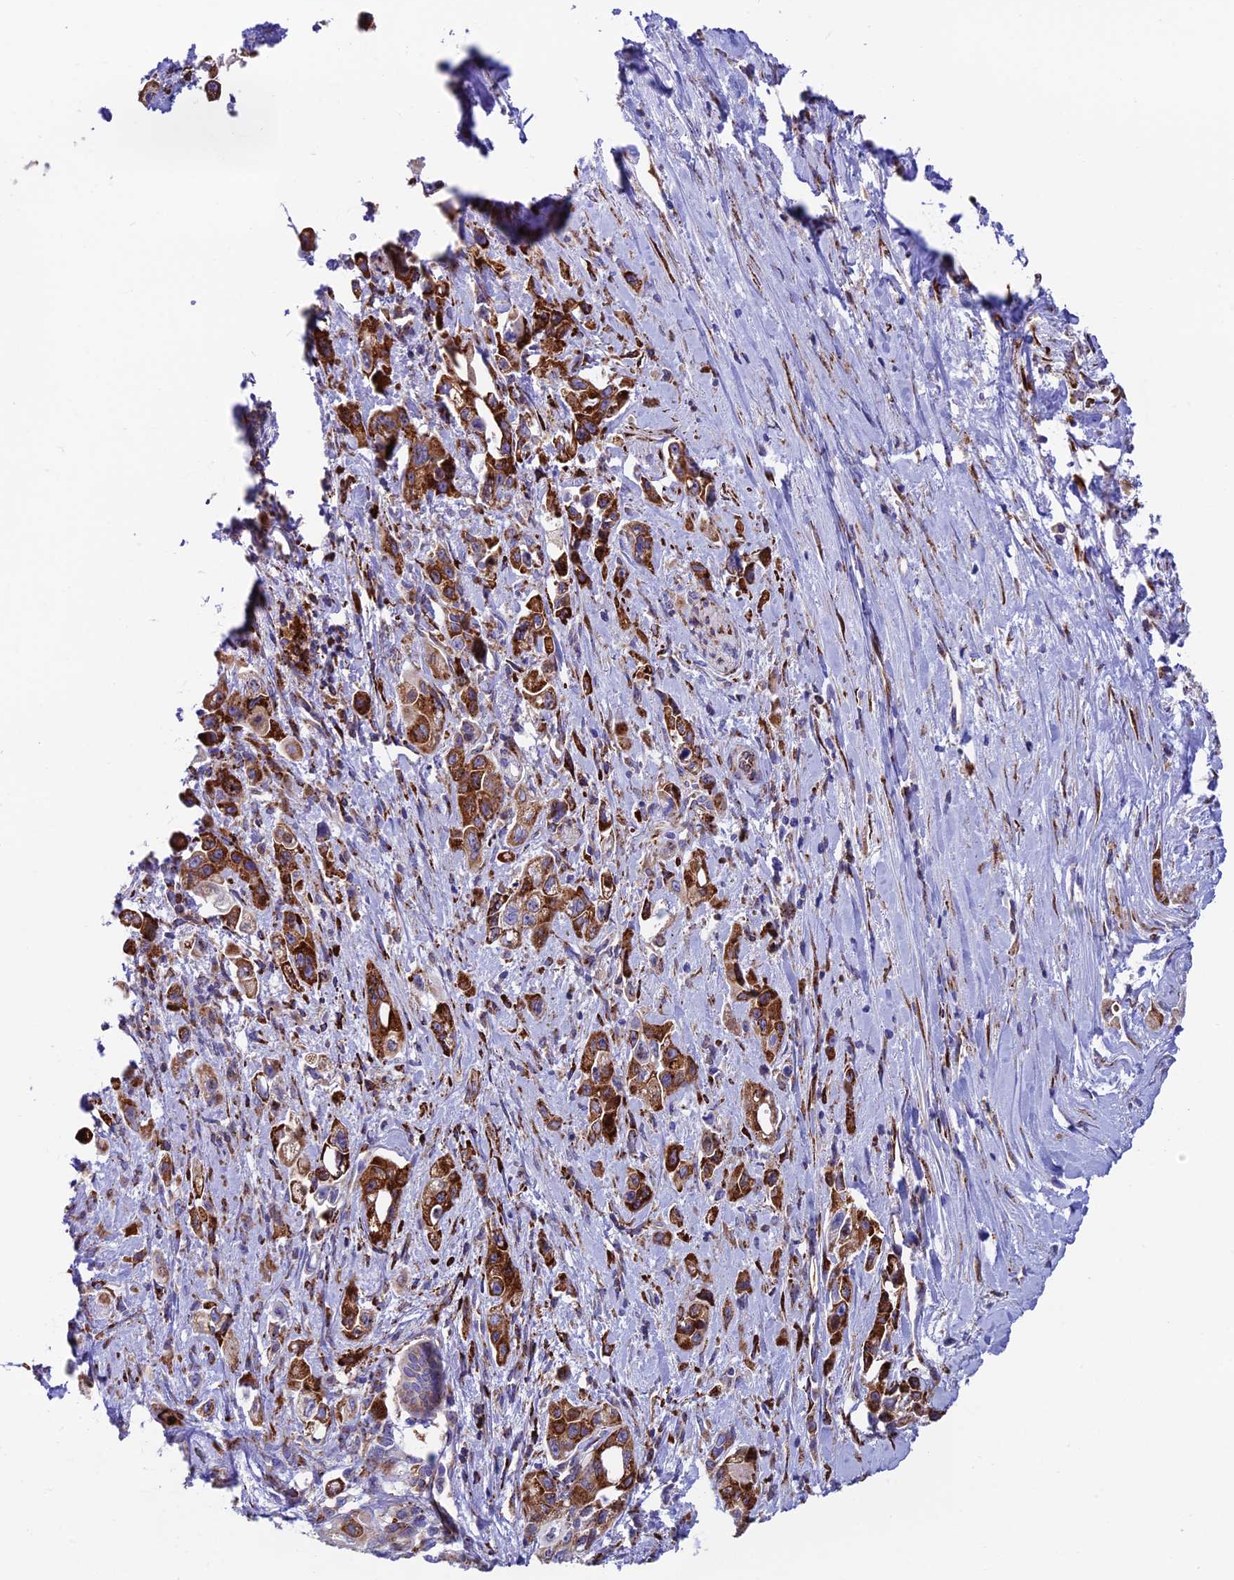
{"staining": {"intensity": "strong", "quantity": ">75%", "location": "cytoplasmic/membranous"}, "tissue": "pancreatic cancer", "cell_type": "Tumor cells", "image_type": "cancer", "snomed": [{"axis": "morphology", "description": "Adenocarcinoma, NOS"}, {"axis": "topography", "description": "Pancreas"}], "caption": "Human pancreatic cancer (adenocarcinoma) stained for a protein (brown) exhibits strong cytoplasmic/membranous positive expression in about >75% of tumor cells.", "gene": "TUBGCP6", "patient": {"sex": "female", "age": 66}}